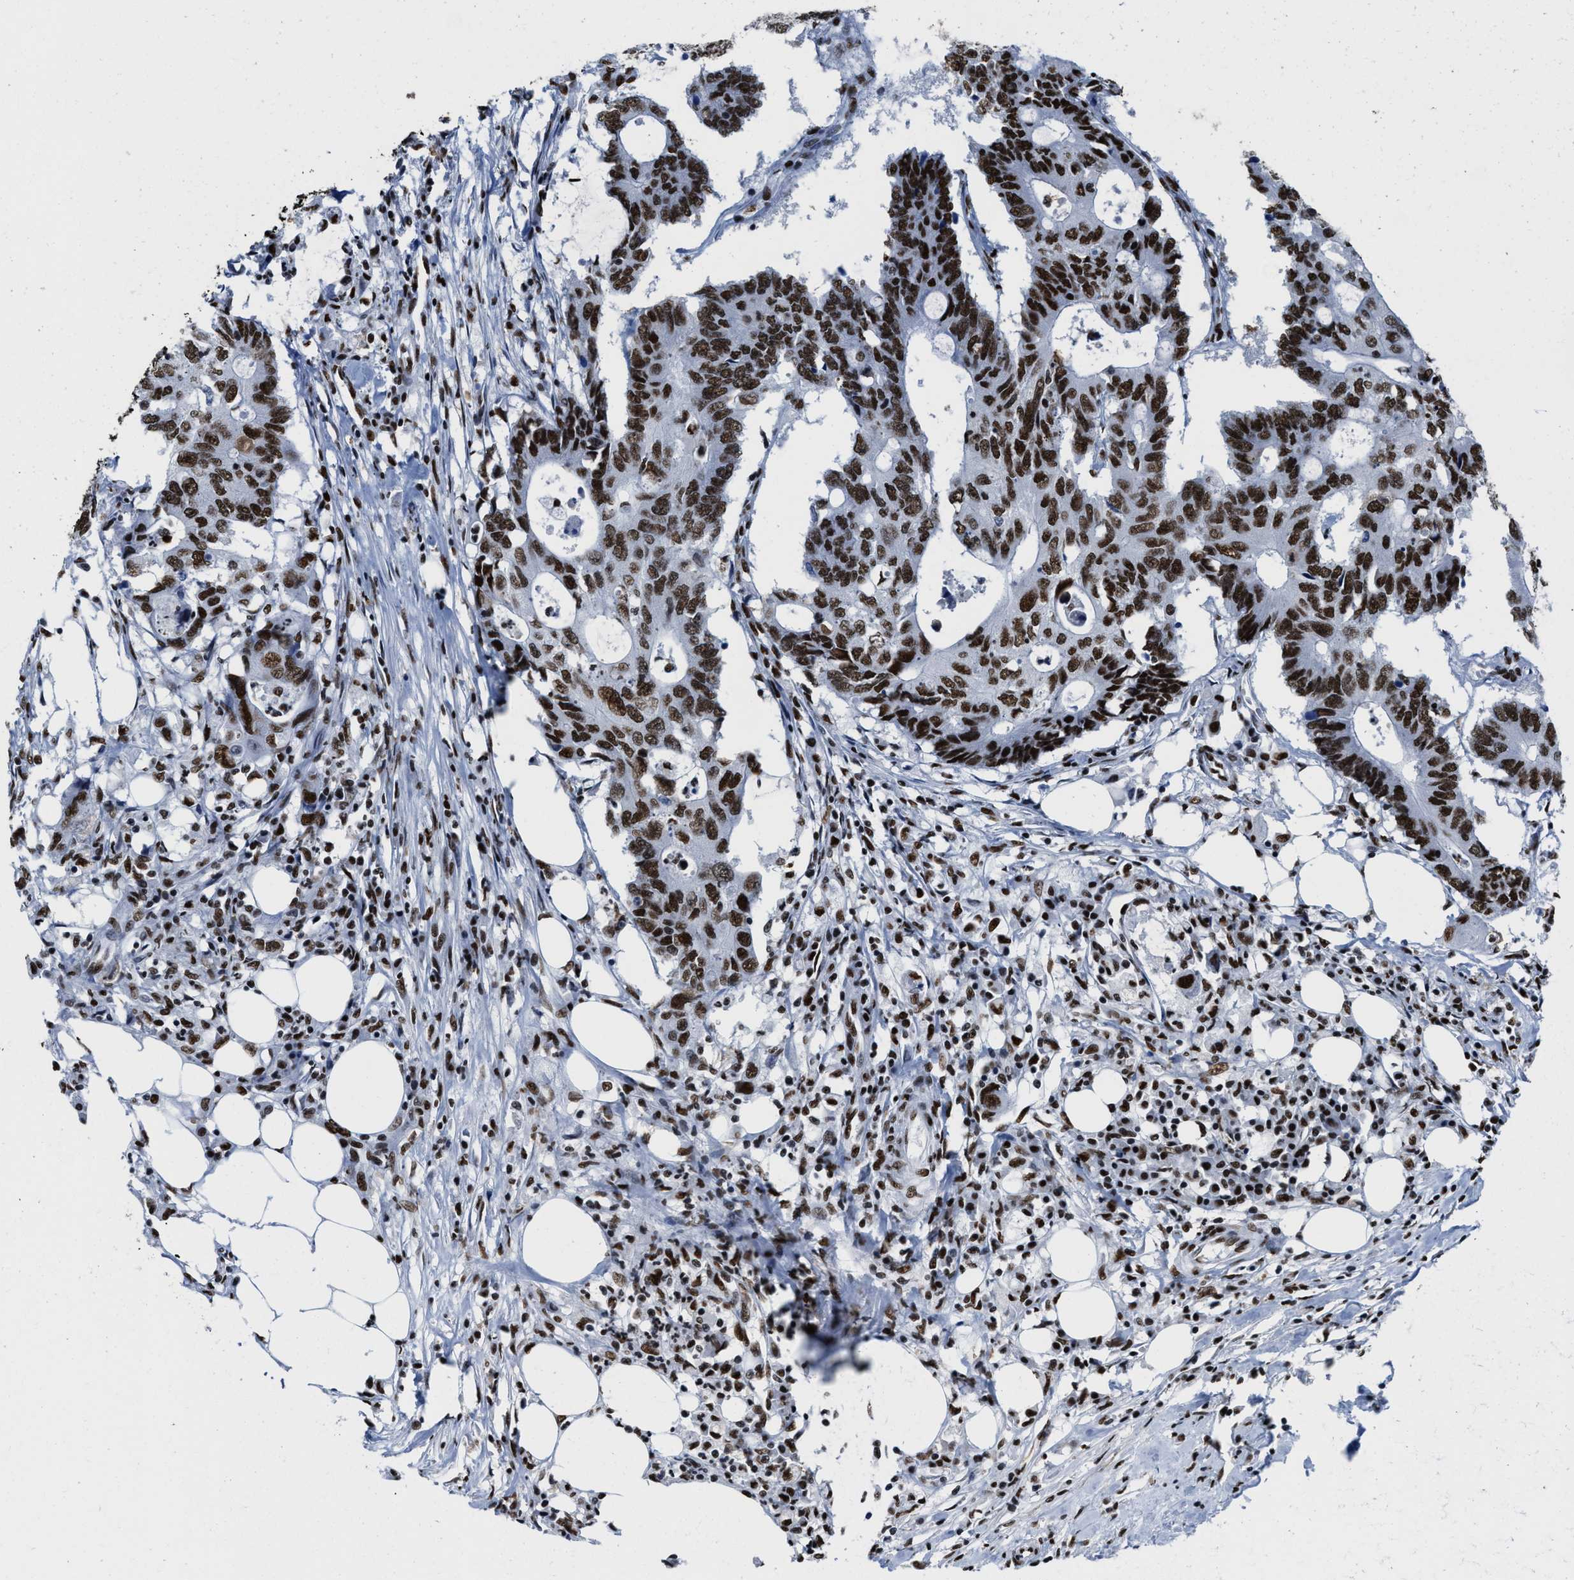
{"staining": {"intensity": "strong", "quantity": ">75%", "location": "nuclear"}, "tissue": "colorectal cancer", "cell_type": "Tumor cells", "image_type": "cancer", "snomed": [{"axis": "morphology", "description": "Adenocarcinoma, NOS"}, {"axis": "topography", "description": "Colon"}], "caption": "Human adenocarcinoma (colorectal) stained with a protein marker displays strong staining in tumor cells.", "gene": "SMARCC2", "patient": {"sex": "male", "age": 71}}